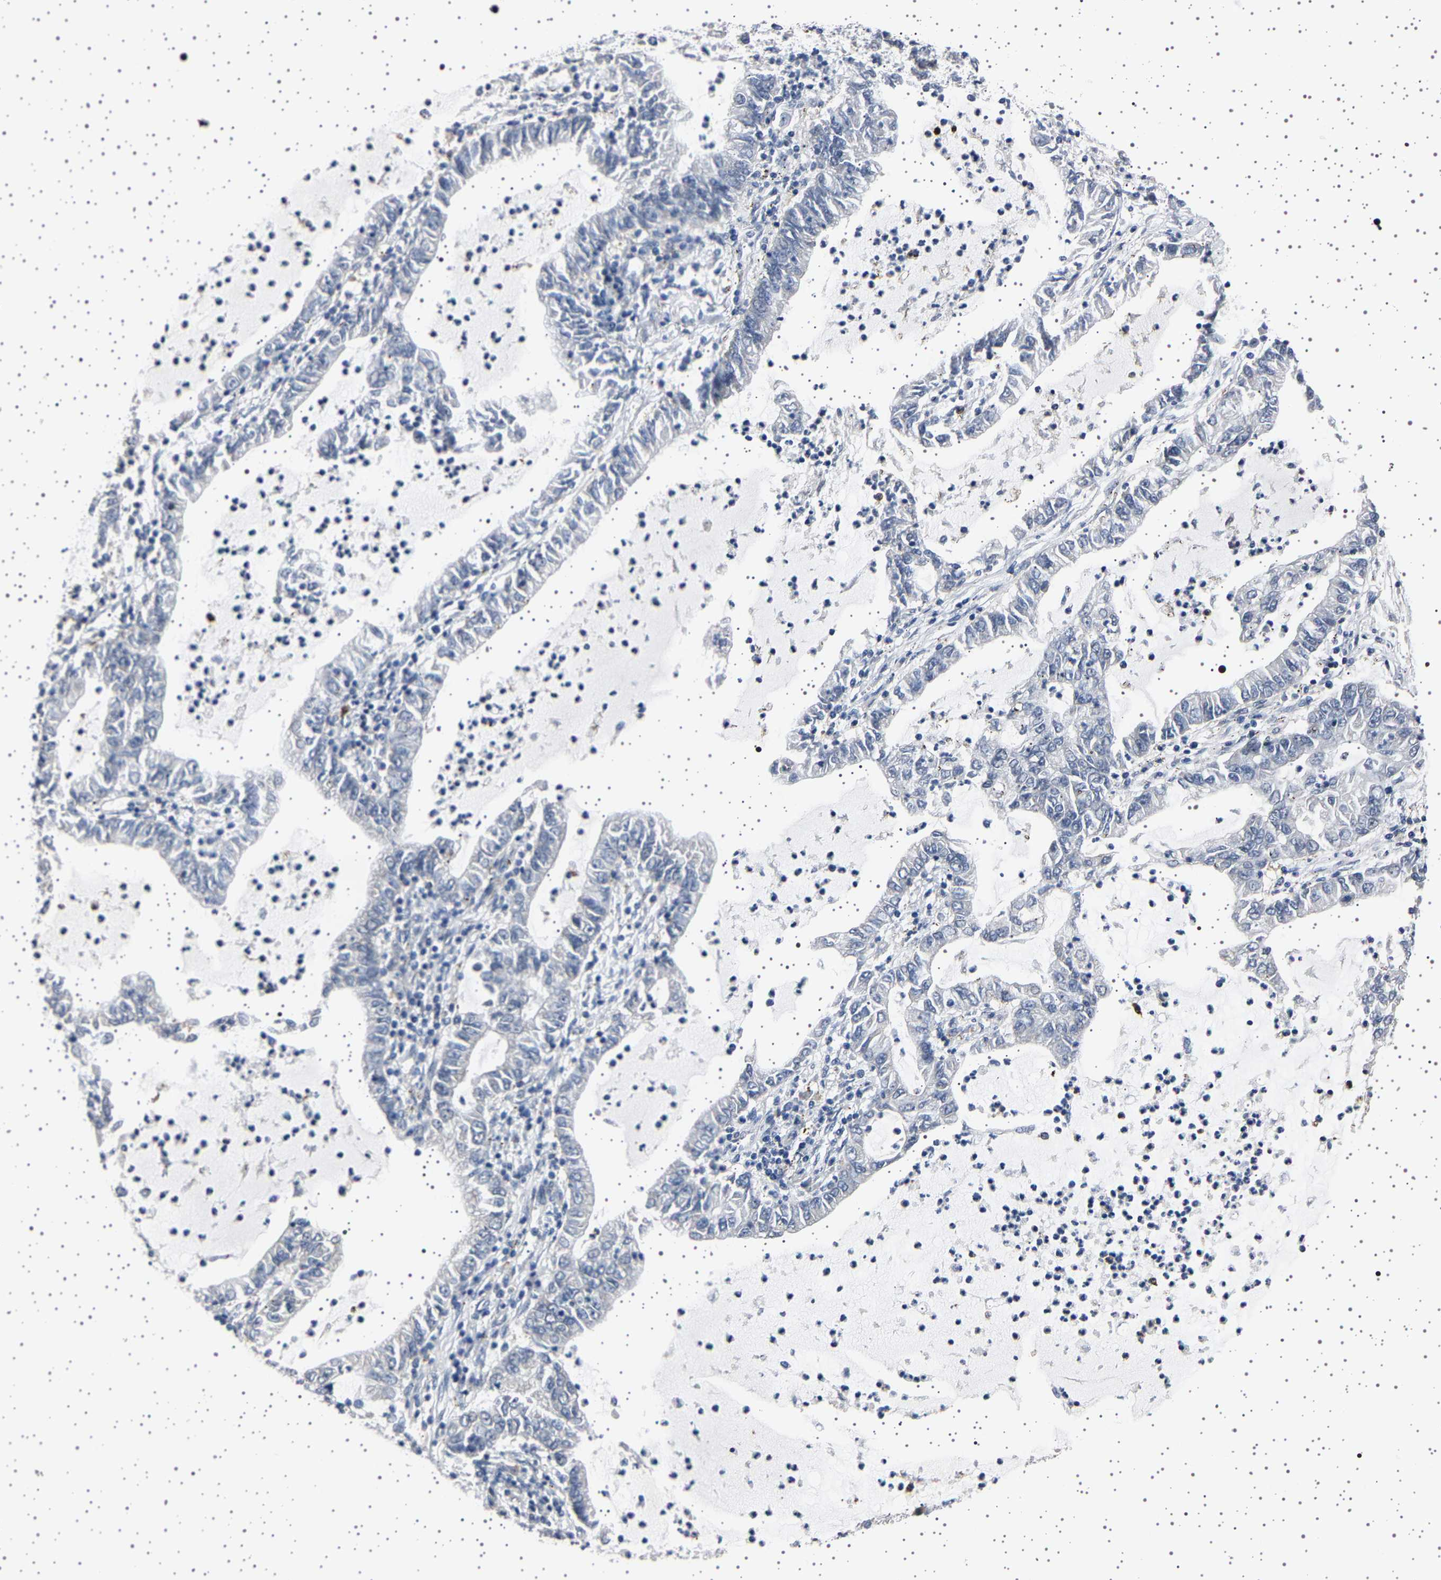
{"staining": {"intensity": "negative", "quantity": "none", "location": "none"}, "tissue": "lung cancer", "cell_type": "Tumor cells", "image_type": "cancer", "snomed": [{"axis": "morphology", "description": "Adenocarcinoma, NOS"}, {"axis": "topography", "description": "Lung"}], "caption": "An IHC photomicrograph of adenocarcinoma (lung) is shown. There is no staining in tumor cells of adenocarcinoma (lung).", "gene": "IL10RB", "patient": {"sex": "female", "age": 51}}